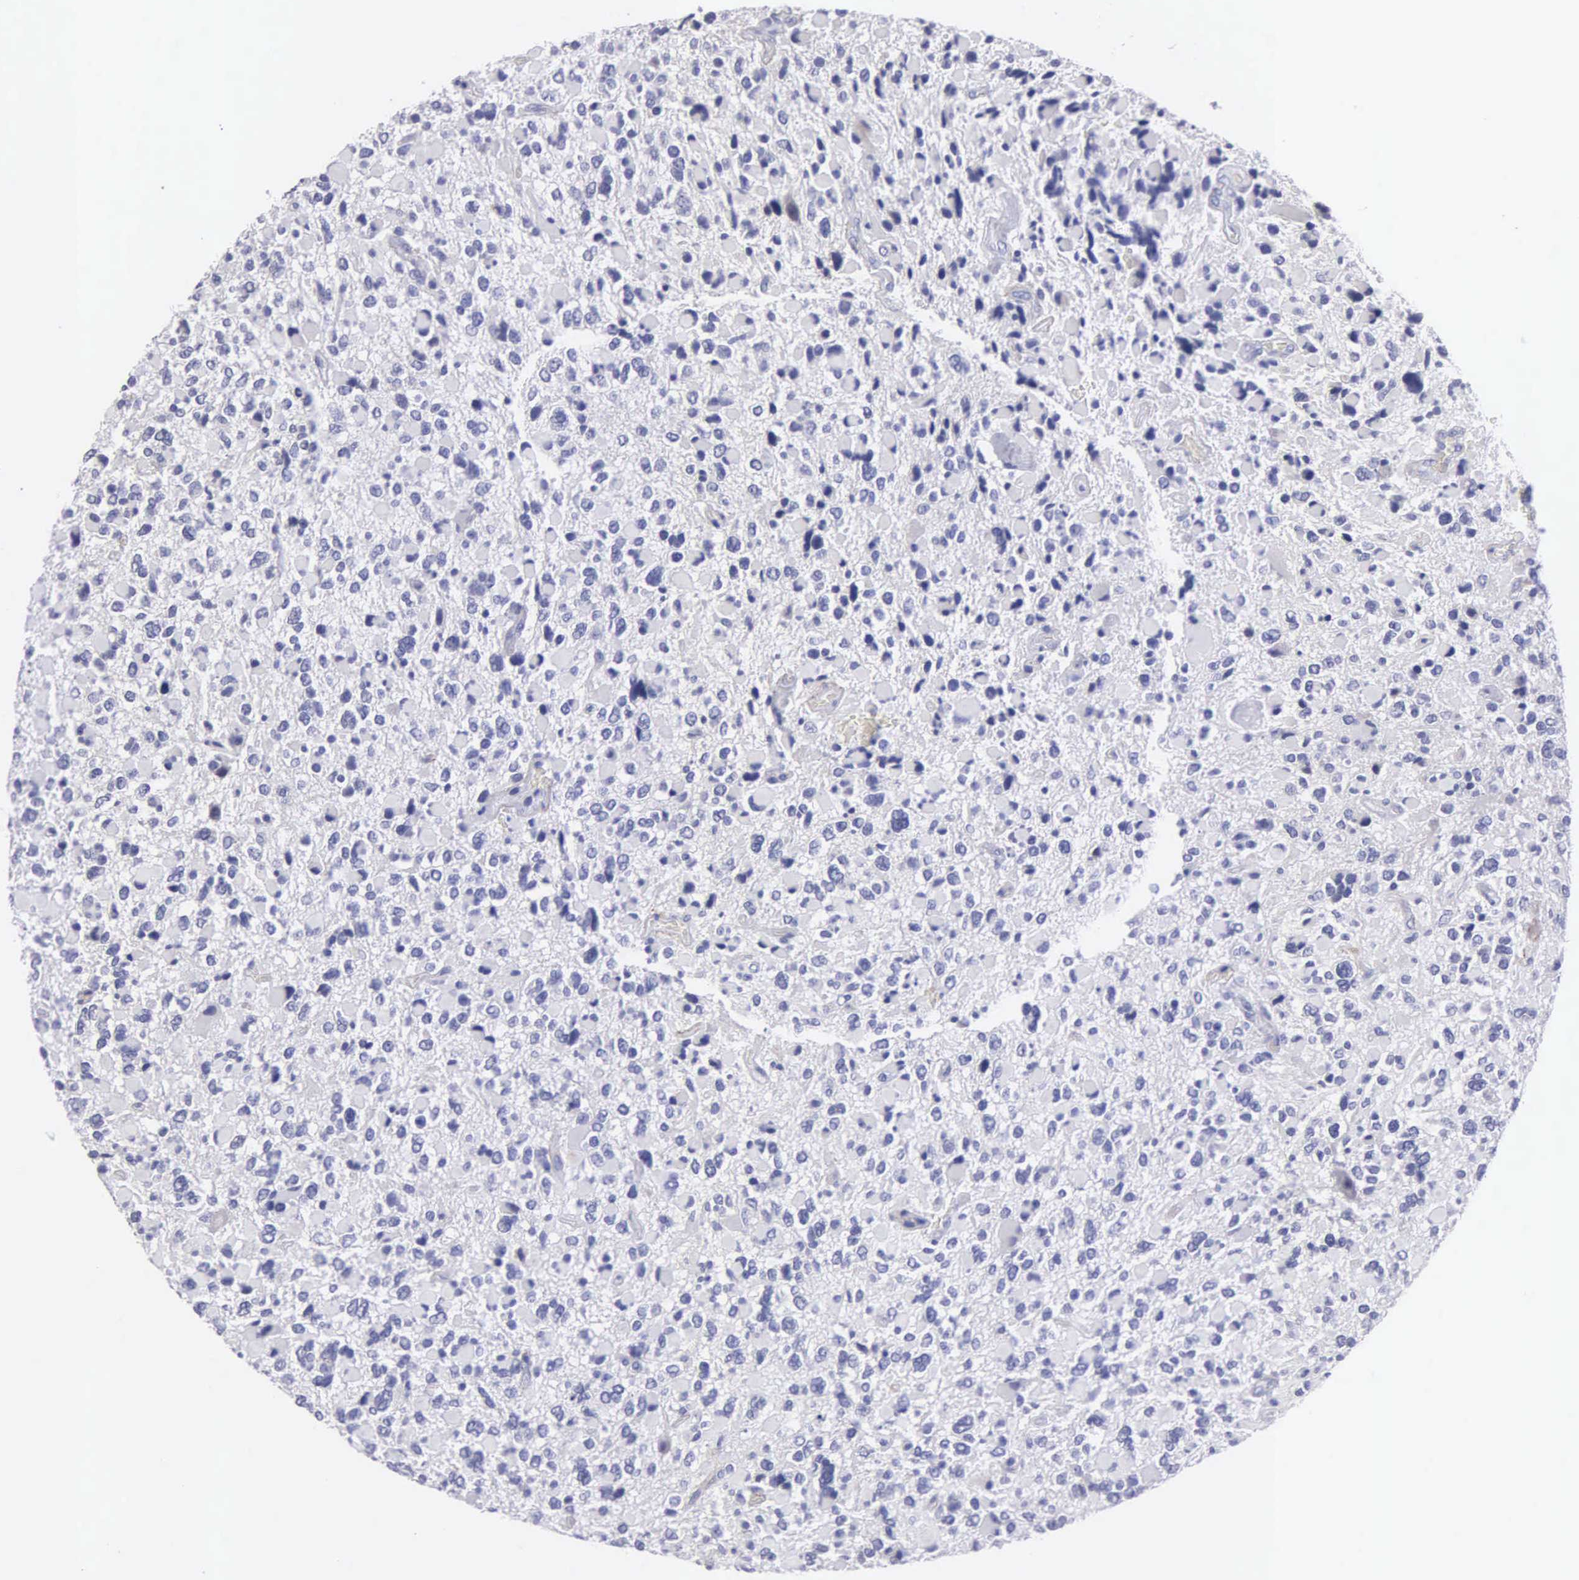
{"staining": {"intensity": "negative", "quantity": "none", "location": "none"}, "tissue": "glioma", "cell_type": "Tumor cells", "image_type": "cancer", "snomed": [{"axis": "morphology", "description": "Glioma, malignant, High grade"}, {"axis": "topography", "description": "Brain"}], "caption": "IHC micrograph of malignant glioma (high-grade) stained for a protein (brown), which displays no staining in tumor cells.", "gene": "FBLN5", "patient": {"sex": "female", "age": 37}}